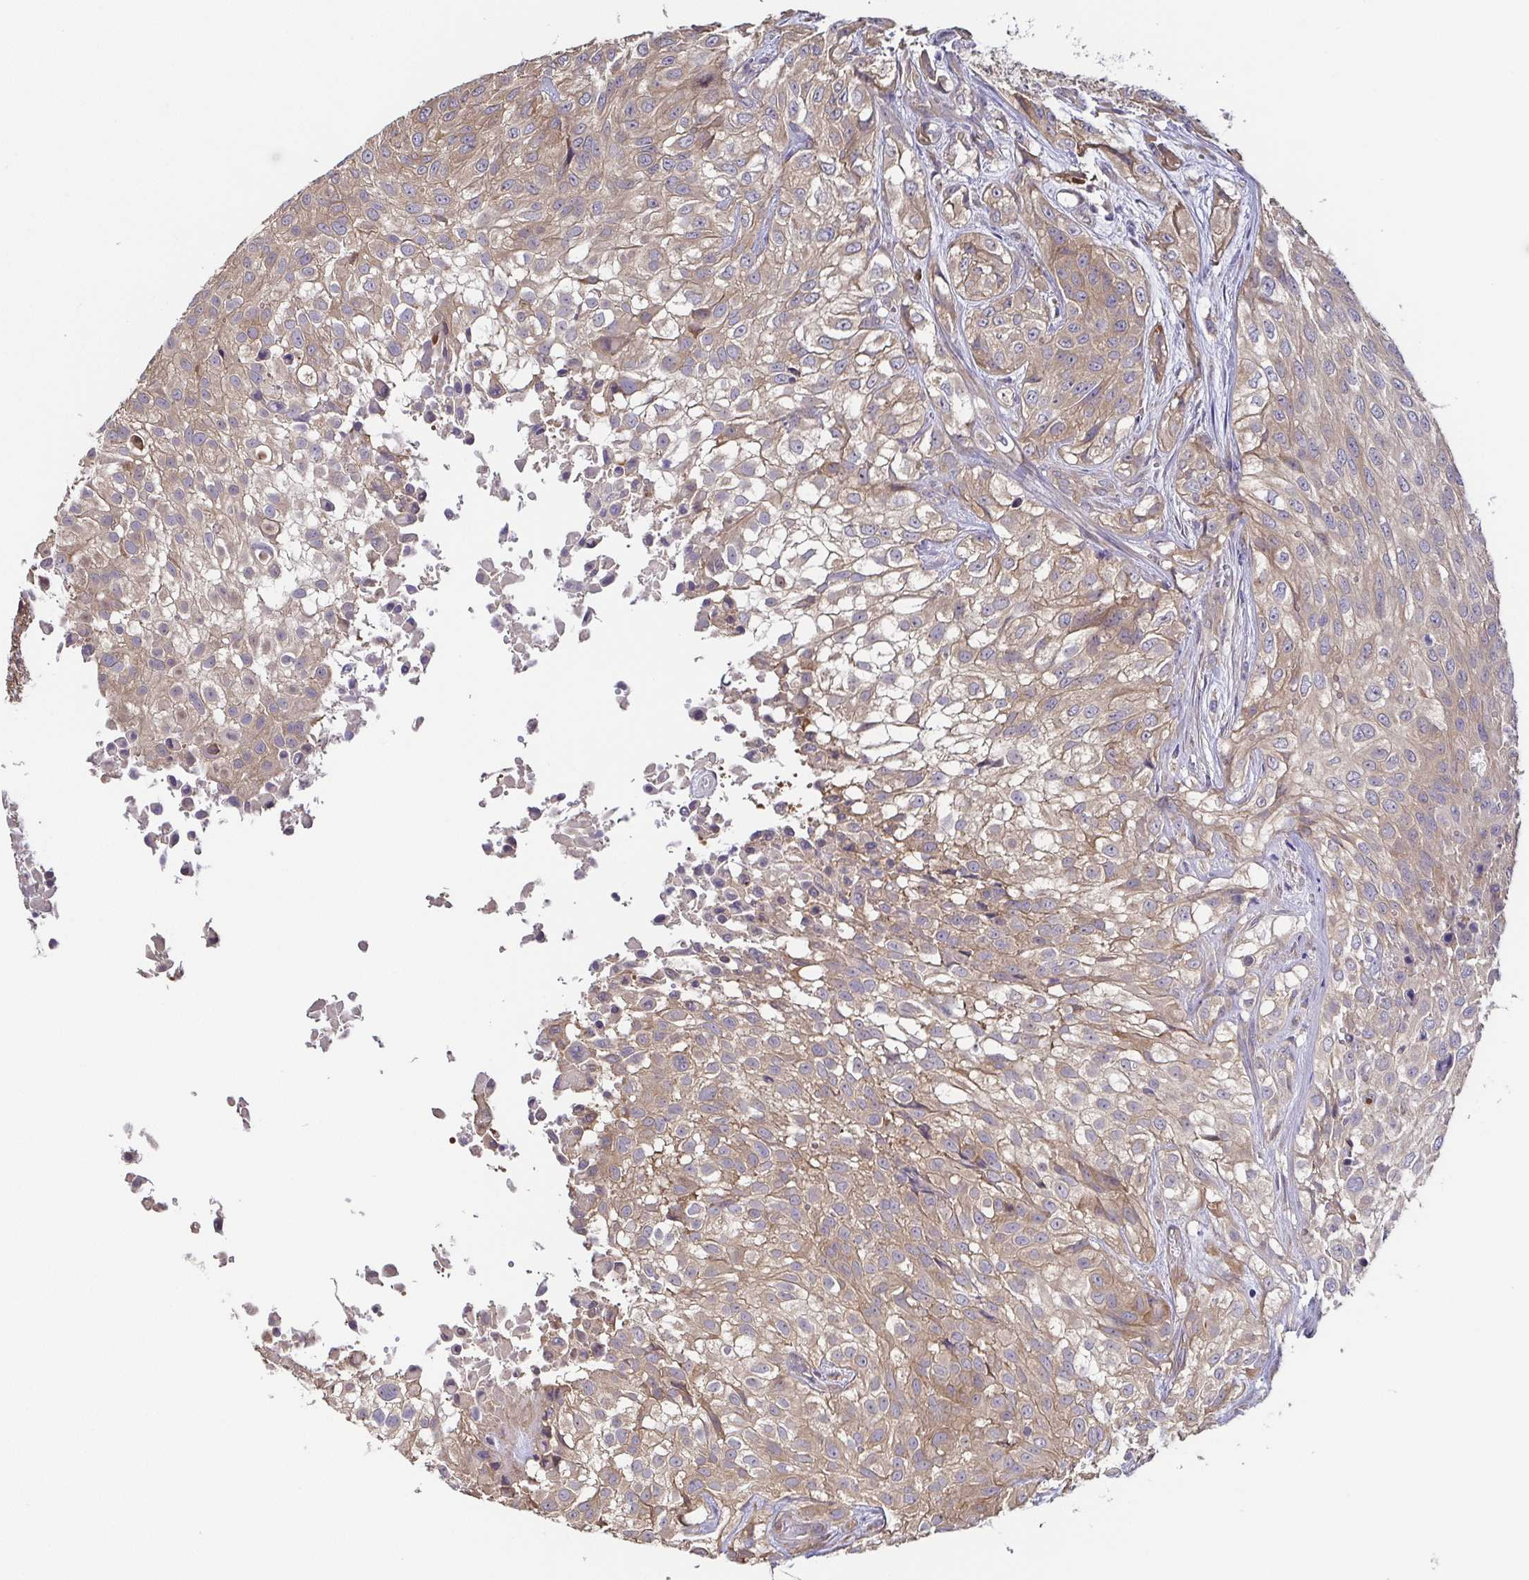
{"staining": {"intensity": "weak", "quantity": ">75%", "location": "cytoplasmic/membranous"}, "tissue": "urothelial cancer", "cell_type": "Tumor cells", "image_type": "cancer", "snomed": [{"axis": "morphology", "description": "Urothelial carcinoma, High grade"}, {"axis": "topography", "description": "Urinary bladder"}], "caption": "Protein staining shows weak cytoplasmic/membranous expression in about >75% of tumor cells in urothelial cancer.", "gene": "EIF3D", "patient": {"sex": "male", "age": 56}}